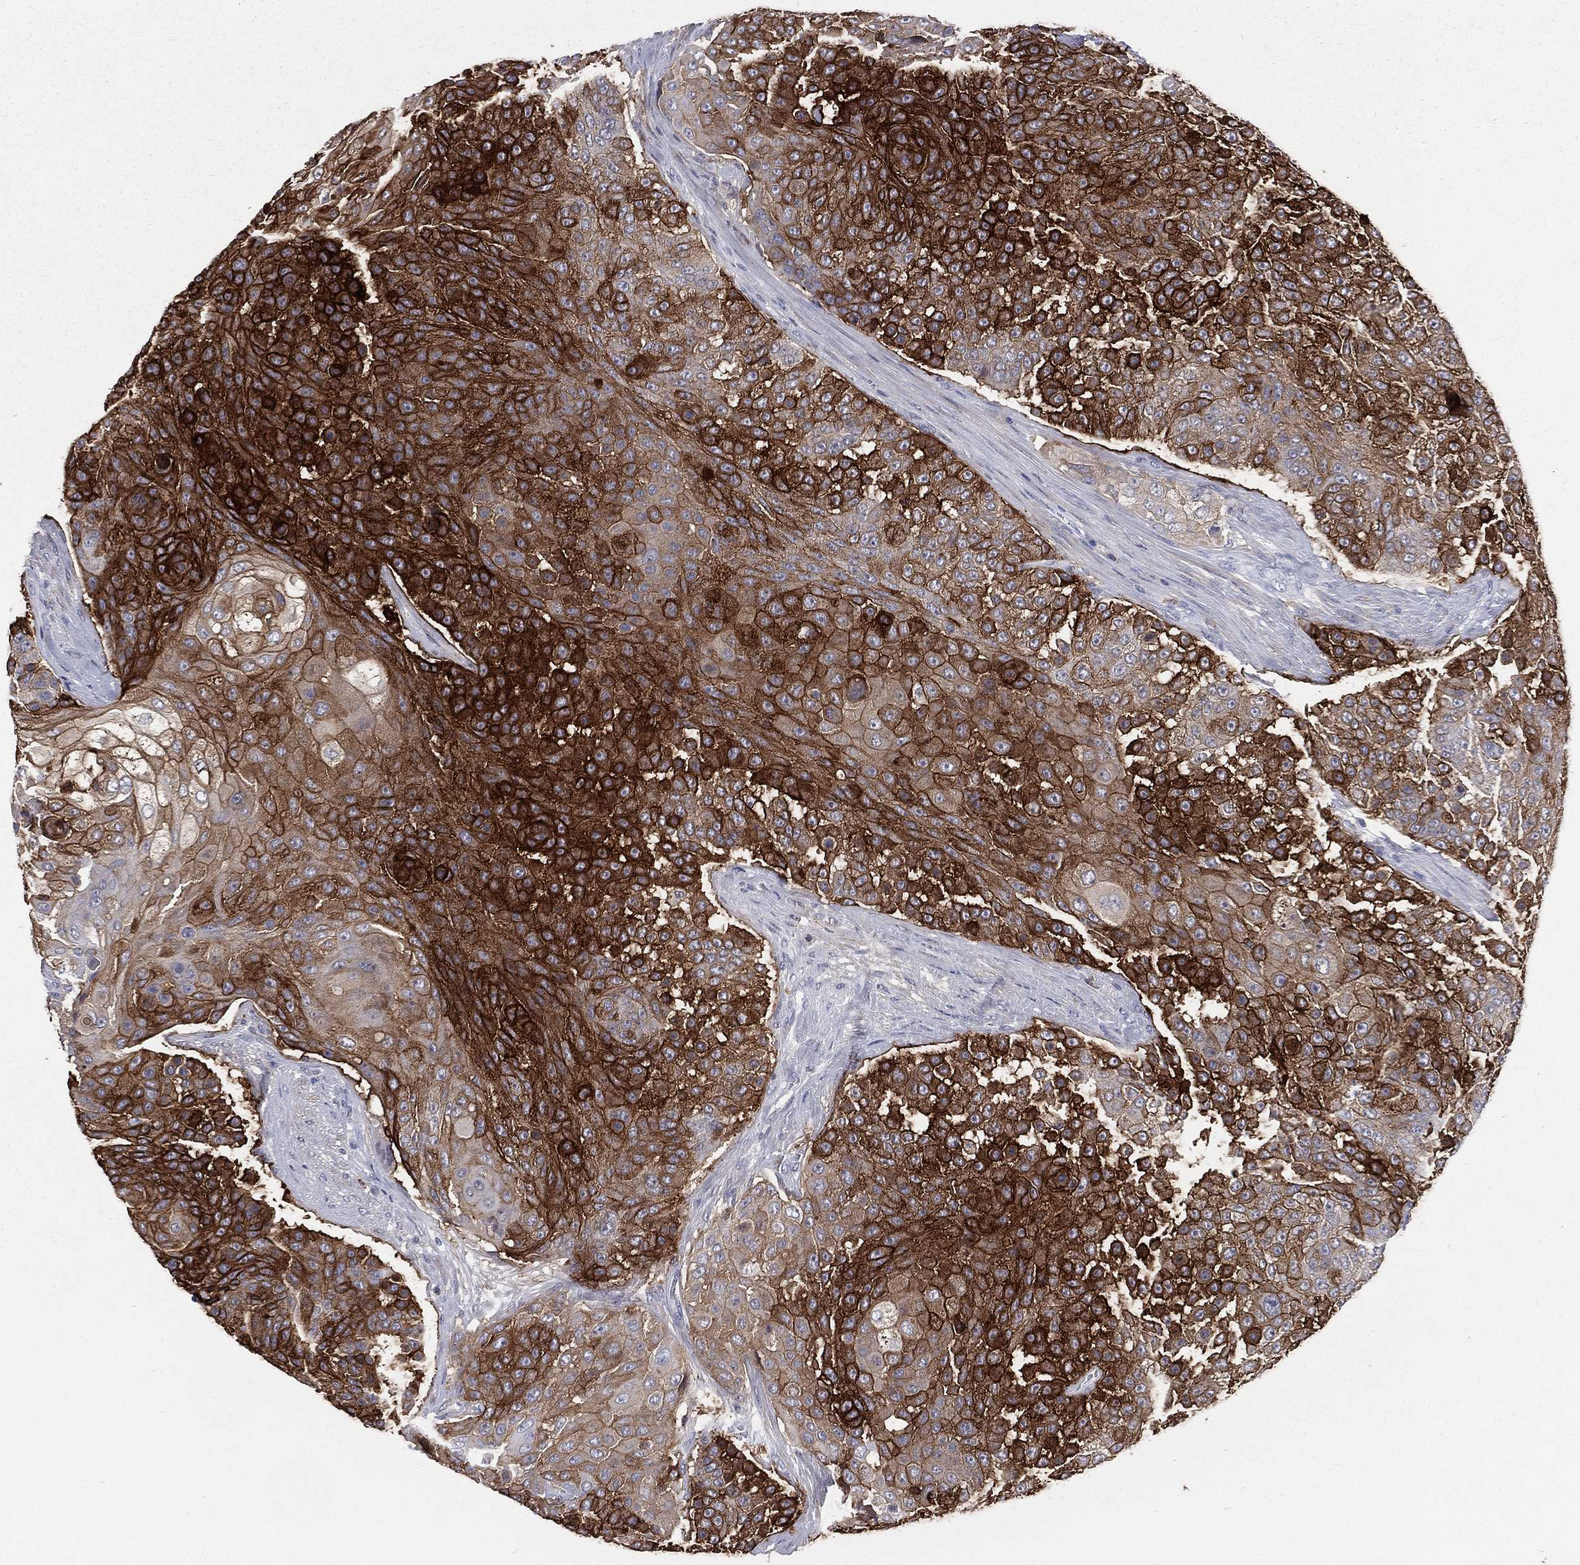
{"staining": {"intensity": "strong", "quantity": "25%-75%", "location": "cytoplasmic/membranous"}, "tissue": "urothelial cancer", "cell_type": "Tumor cells", "image_type": "cancer", "snomed": [{"axis": "morphology", "description": "Urothelial carcinoma, High grade"}, {"axis": "topography", "description": "Urinary bladder"}], "caption": "Immunohistochemistry (IHC) histopathology image of human urothelial cancer stained for a protein (brown), which shows high levels of strong cytoplasmic/membranous expression in about 25%-75% of tumor cells.", "gene": "BASP1", "patient": {"sex": "female", "age": 63}}